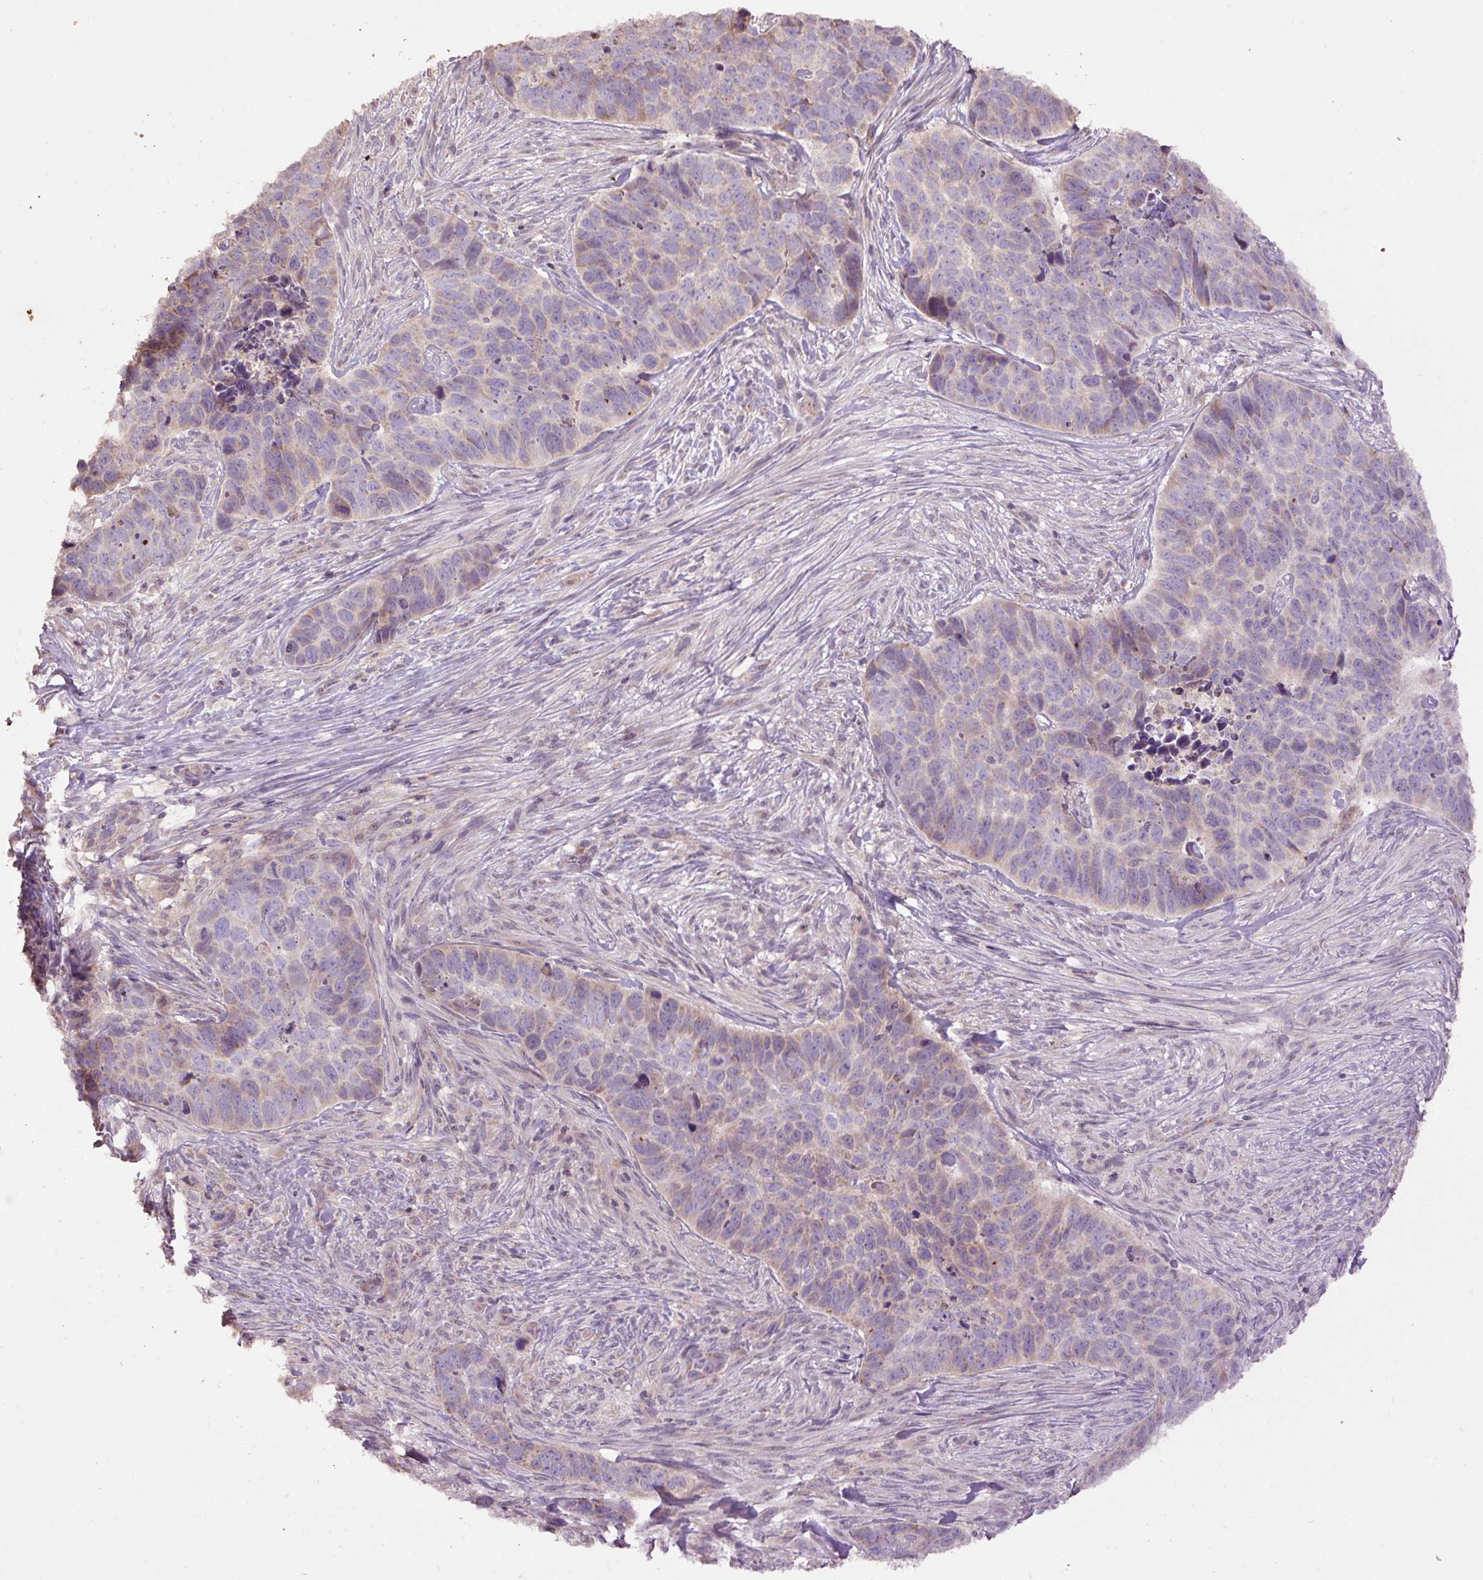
{"staining": {"intensity": "weak", "quantity": "25%-75%", "location": "cytoplasmic/membranous"}, "tissue": "skin cancer", "cell_type": "Tumor cells", "image_type": "cancer", "snomed": [{"axis": "morphology", "description": "Basal cell carcinoma"}, {"axis": "topography", "description": "Skin"}], "caption": "Tumor cells demonstrate low levels of weak cytoplasmic/membranous expression in approximately 25%-75% of cells in basal cell carcinoma (skin).", "gene": "ABR", "patient": {"sex": "female", "age": 82}}